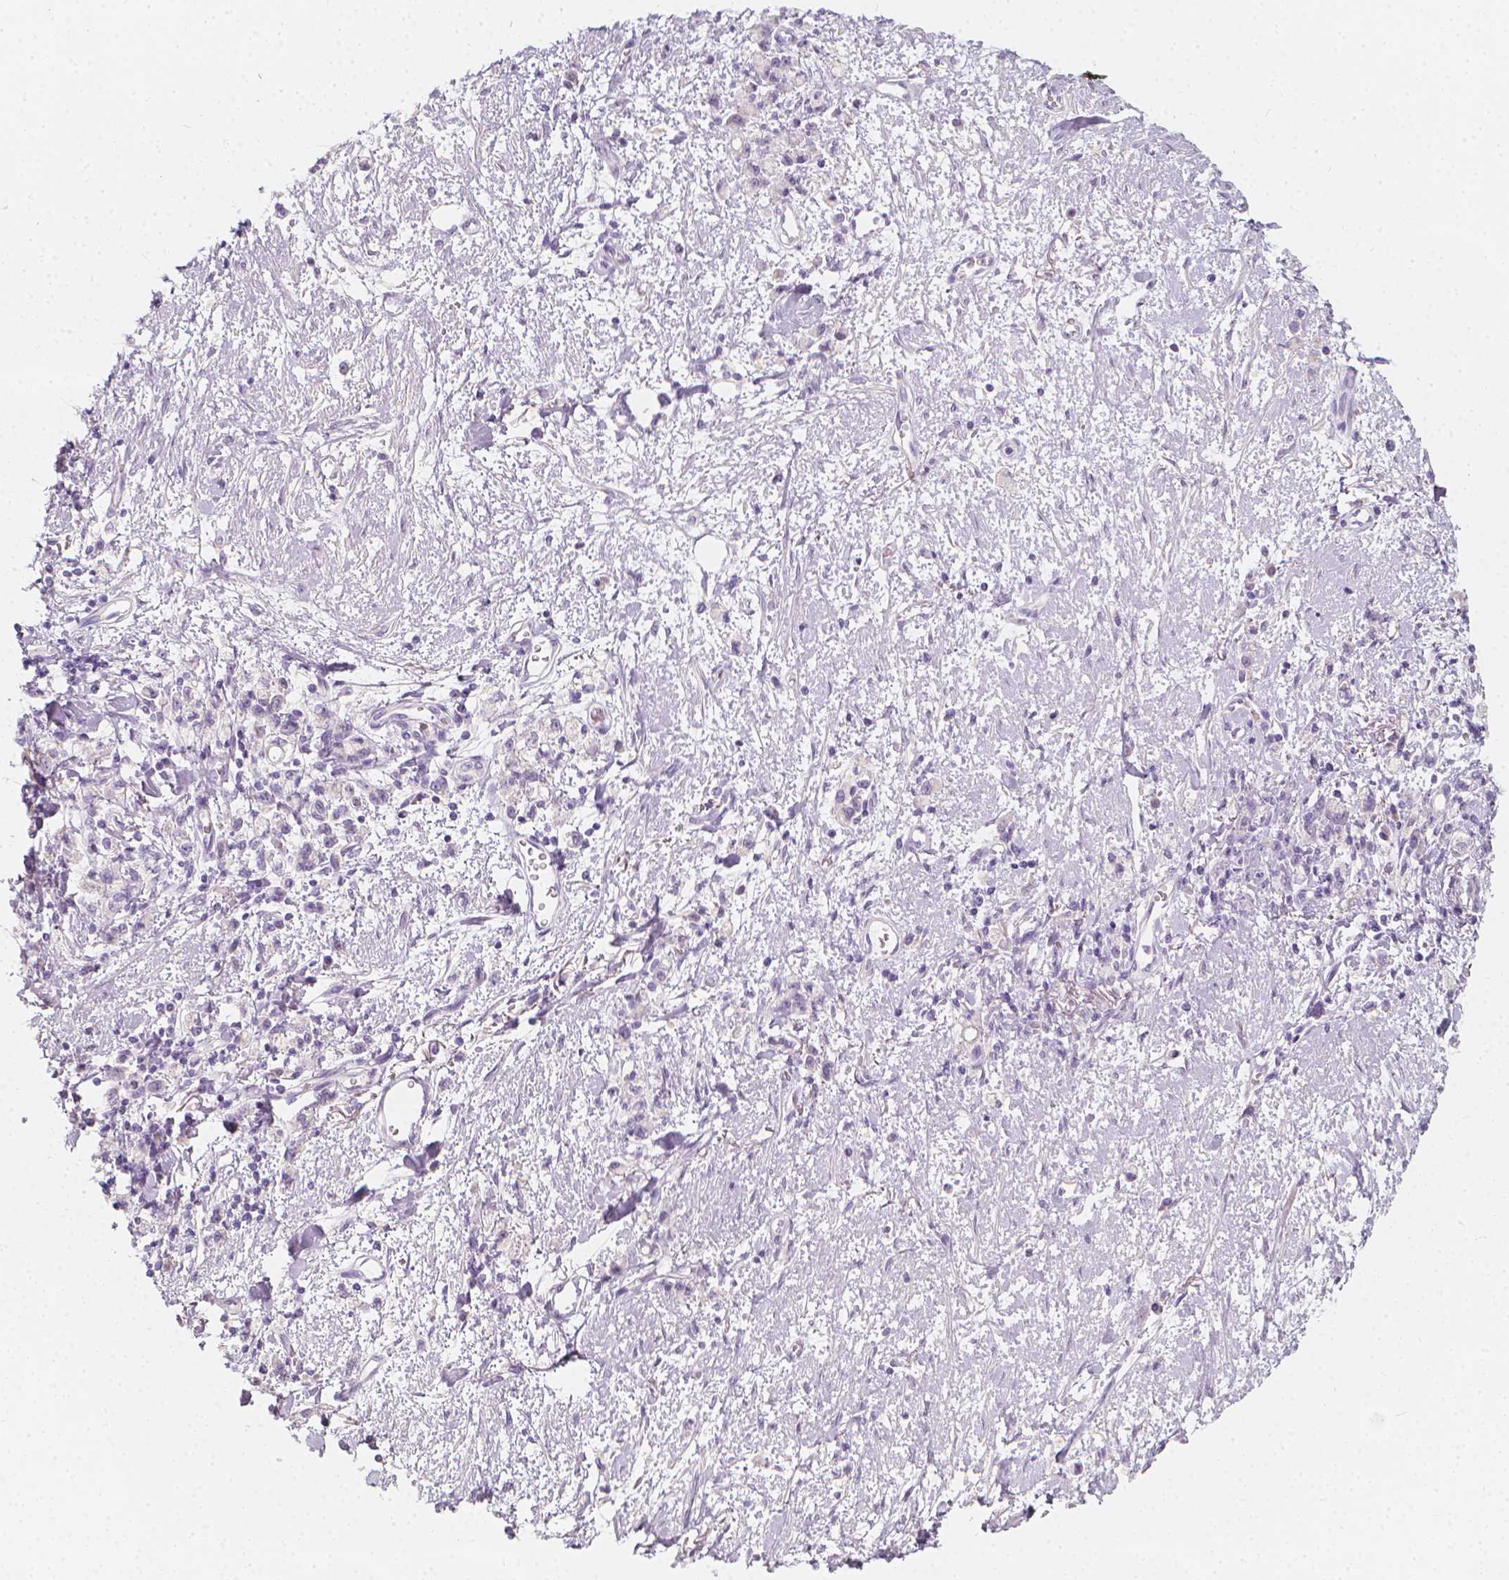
{"staining": {"intensity": "negative", "quantity": "none", "location": "none"}, "tissue": "stomach cancer", "cell_type": "Tumor cells", "image_type": "cancer", "snomed": [{"axis": "morphology", "description": "Adenocarcinoma, NOS"}, {"axis": "topography", "description": "Stomach"}], "caption": "Photomicrograph shows no significant protein positivity in tumor cells of stomach cancer (adenocarcinoma).", "gene": "RBFOX1", "patient": {"sex": "male", "age": 77}}